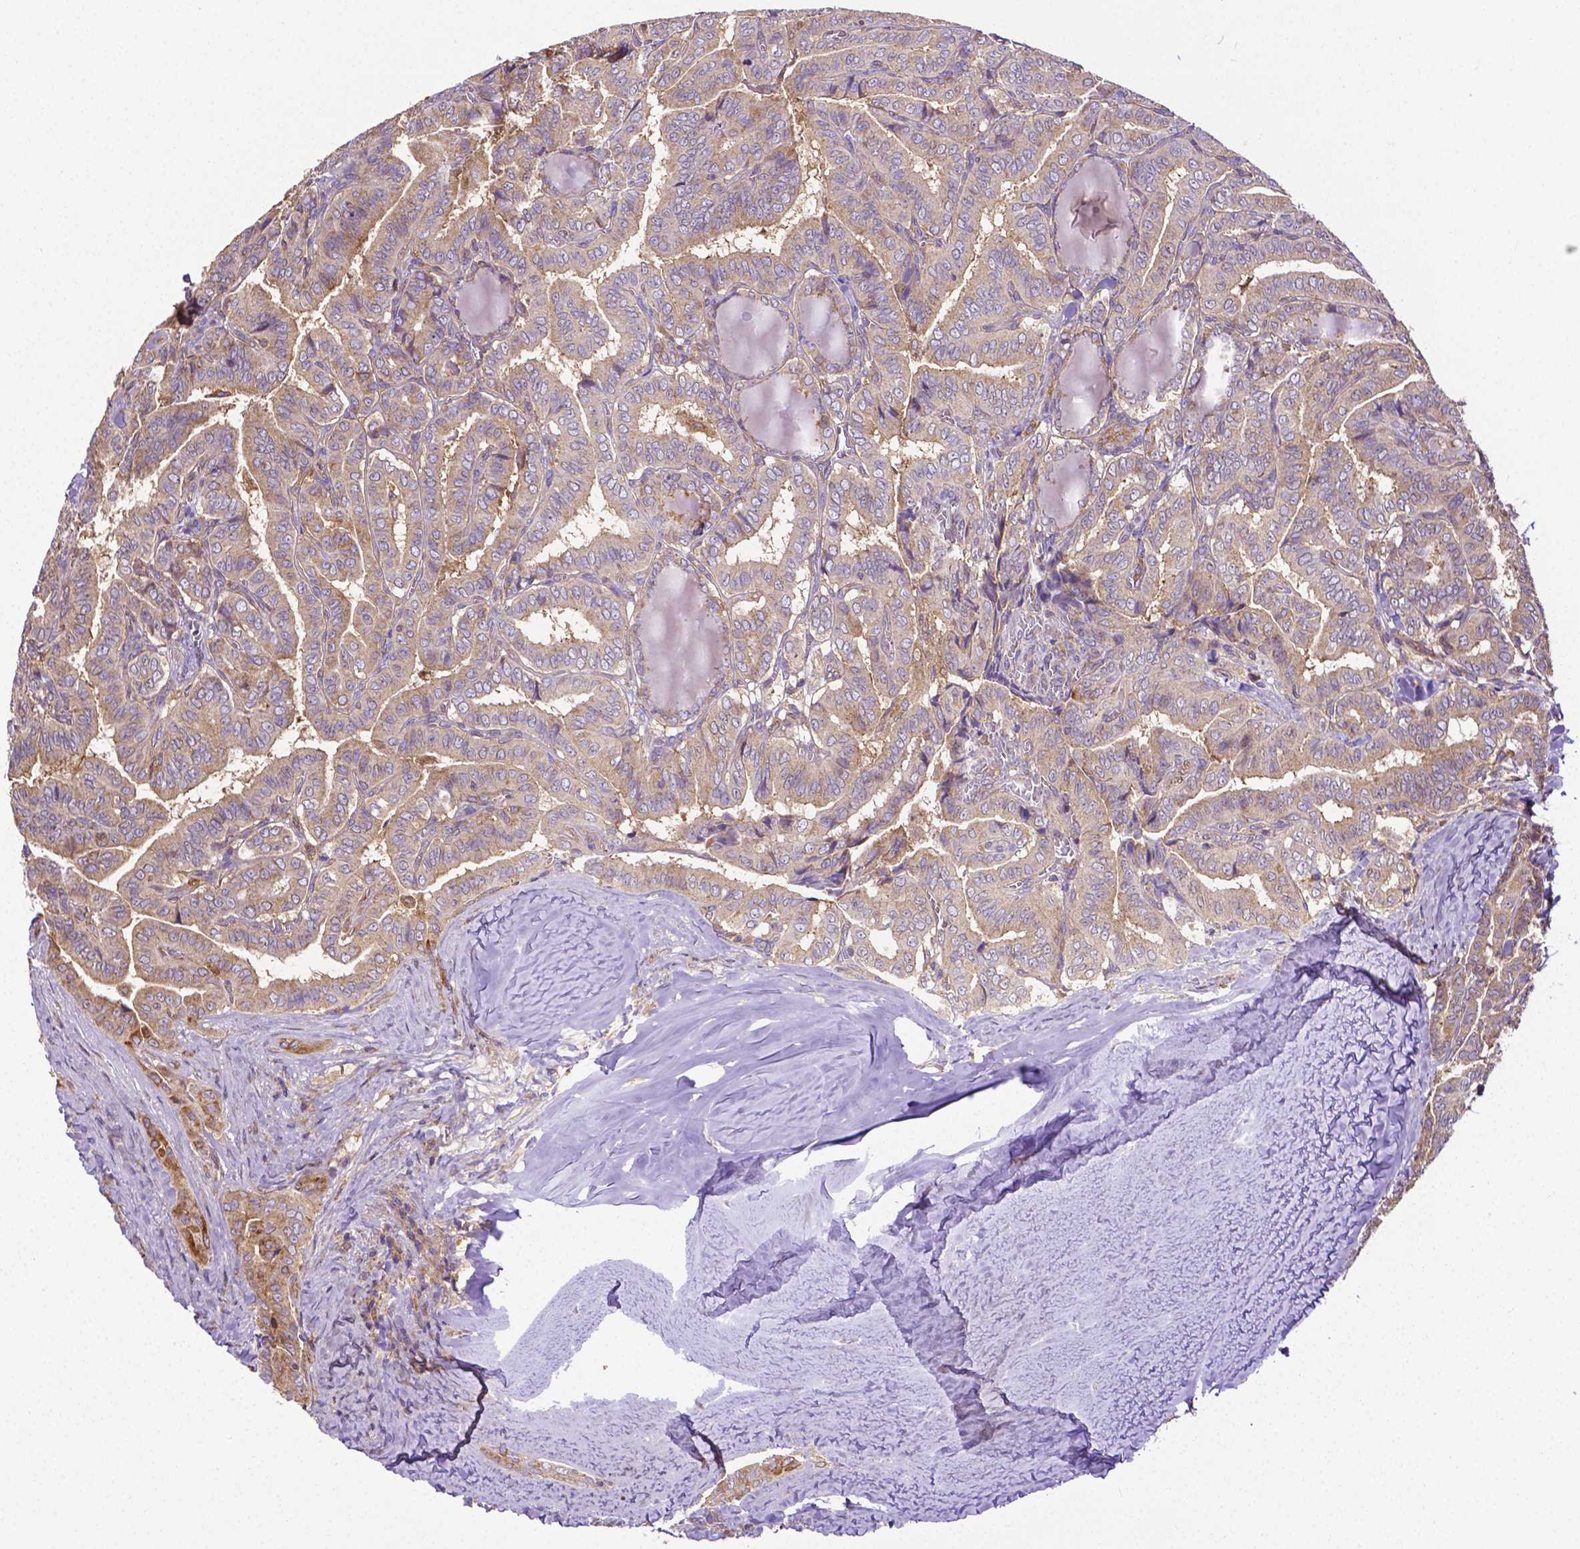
{"staining": {"intensity": "weak", "quantity": ">75%", "location": "cytoplasmic/membranous"}, "tissue": "thyroid cancer", "cell_type": "Tumor cells", "image_type": "cancer", "snomed": [{"axis": "morphology", "description": "Papillary adenocarcinoma, NOS"}, {"axis": "morphology", "description": "Papillary adenoma metastatic"}, {"axis": "topography", "description": "Thyroid gland"}], "caption": "Thyroid cancer (papillary adenocarcinoma) tissue reveals weak cytoplasmic/membranous positivity in about >75% of tumor cells, visualized by immunohistochemistry.", "gene": "DICER1", "patient": {"sex": "female", "age": 50}}